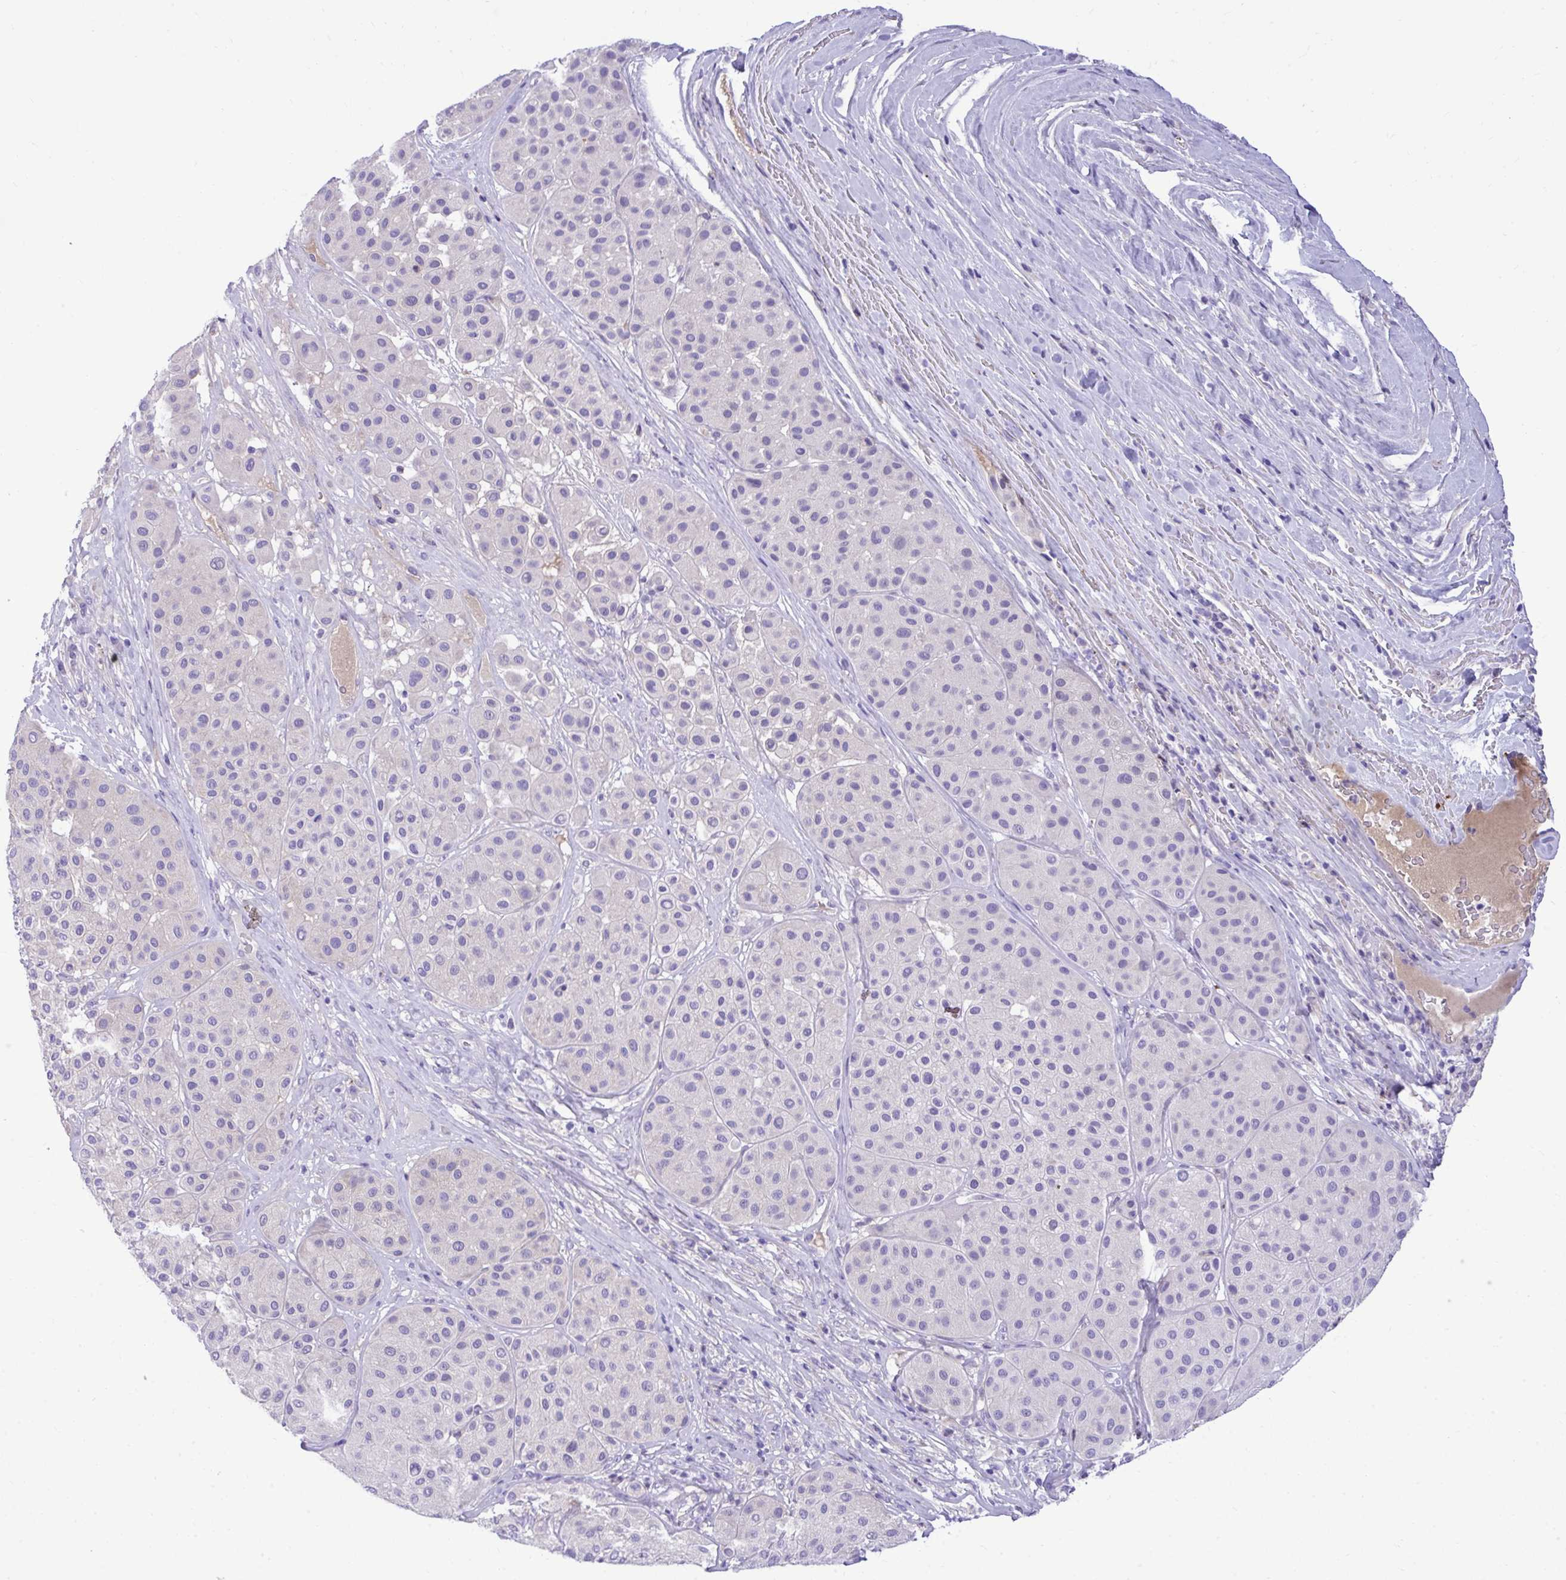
{"staining": {"intensity": "negative", "quantity": "none", "location": "none"}, "tissue": "melanoma", "cell_type": "Tumor cells", "image_type": "cancer", "snomed": [{"axis": "morphology", "description": "Malignant melanoma, Metastatic site"}, {"axis": "topography", "description": "Smooth muscle"}], "caption": "Protein analysis of malignant melanoma (metastatic site) reveals no significant positivity in tumor cells.", "gene": "HRG", "patient": {"sex": "male", "age": 41}}